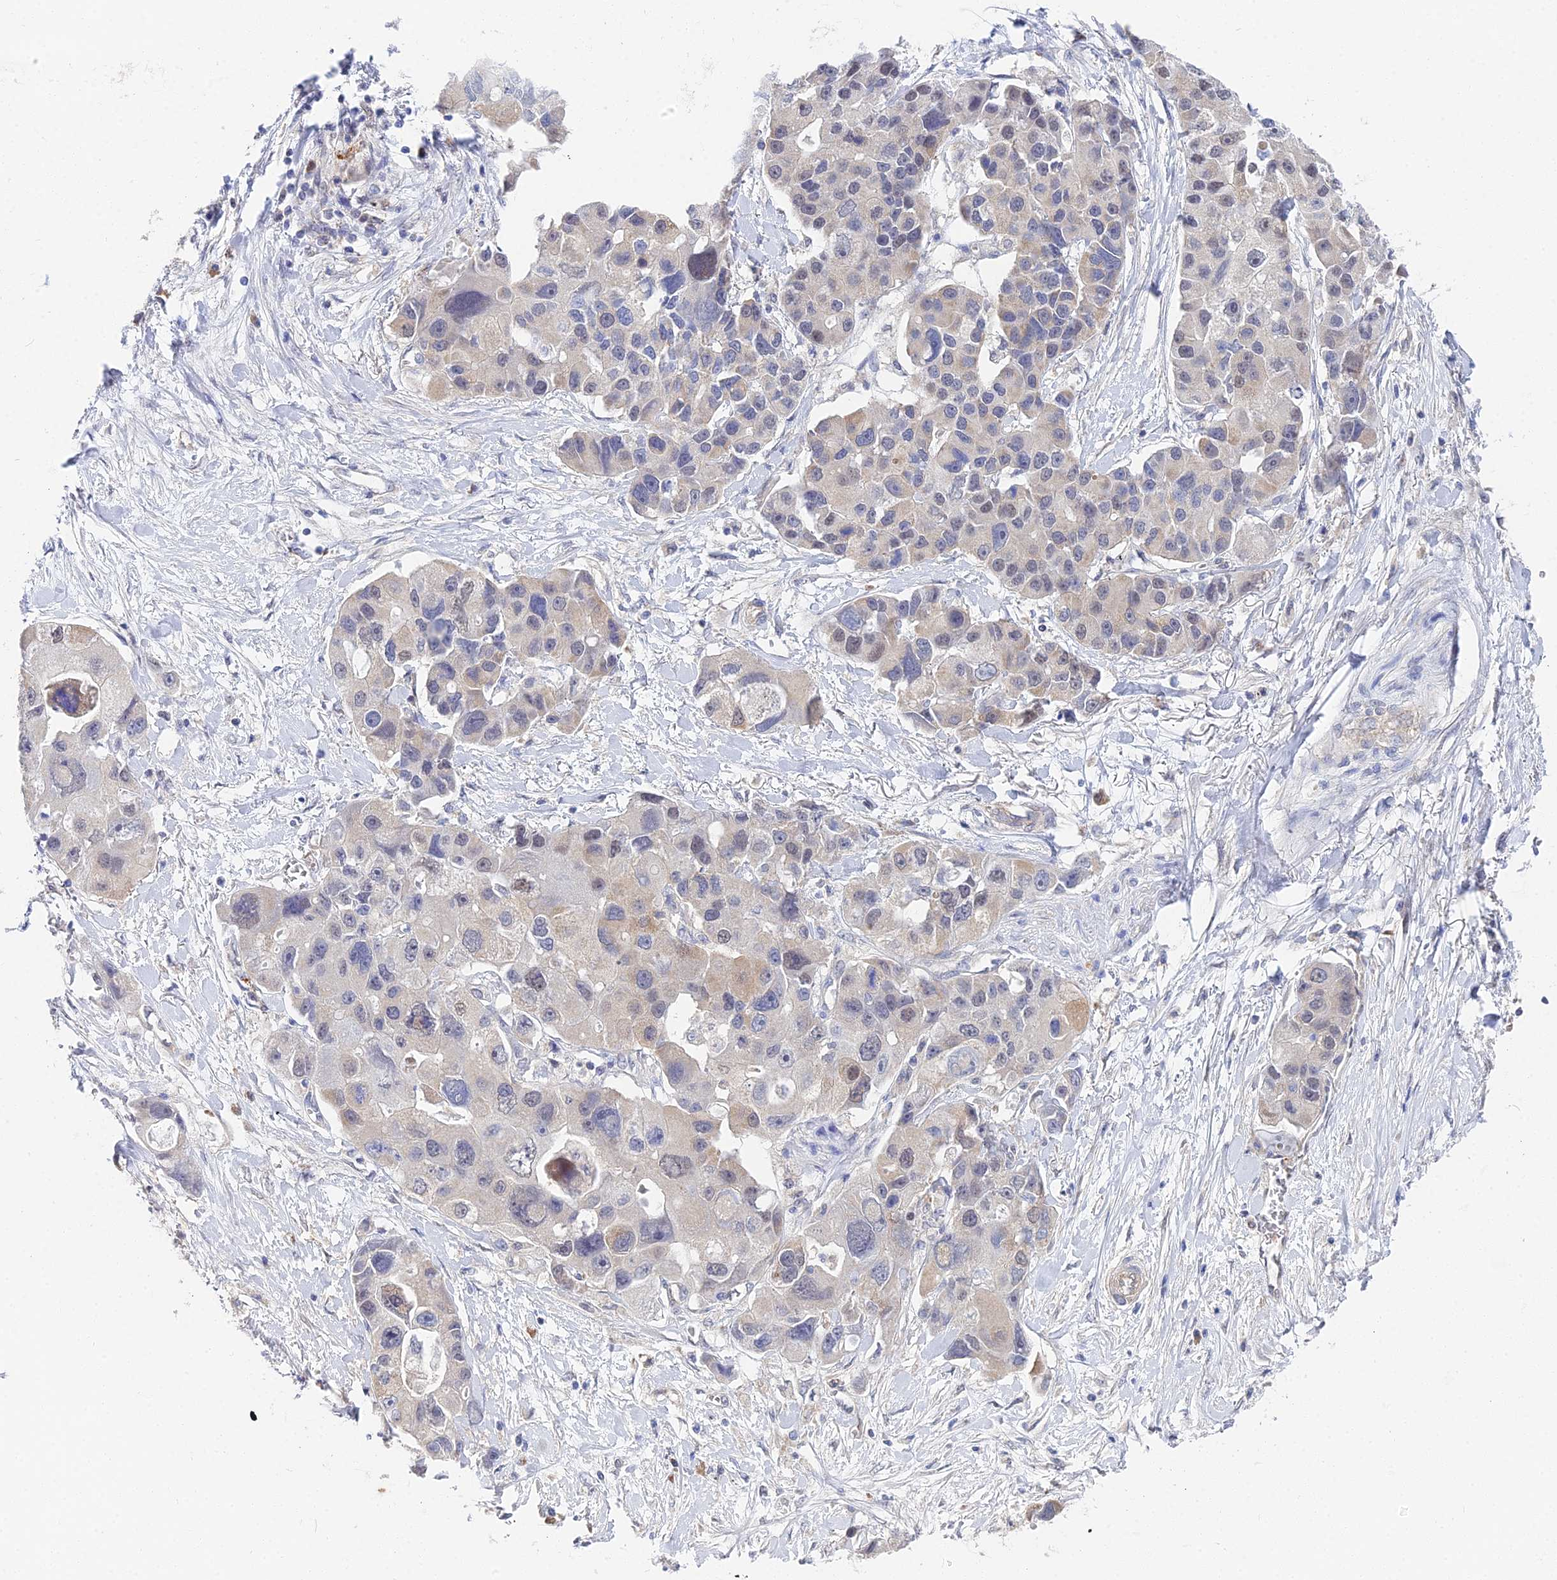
{"staining": {"intensity": "weak", "quantity": "<25%", "location": "nuclear"}, "tissue": "lung cancer", "cell_type": "Tumor cells", "image_type": "cancer", "snomed": [{"axis": "morphology", "description": "Adenocarcinoma, NOS"}, {"axis": "topography", "description": "Lung"}], "caption": "Lung adenocarcinoma was stained to show a protein in brown. There is no significant staining in tumor cells.", "gene": "DNAH14", "patient": {"sex": "female", "age": 54}}